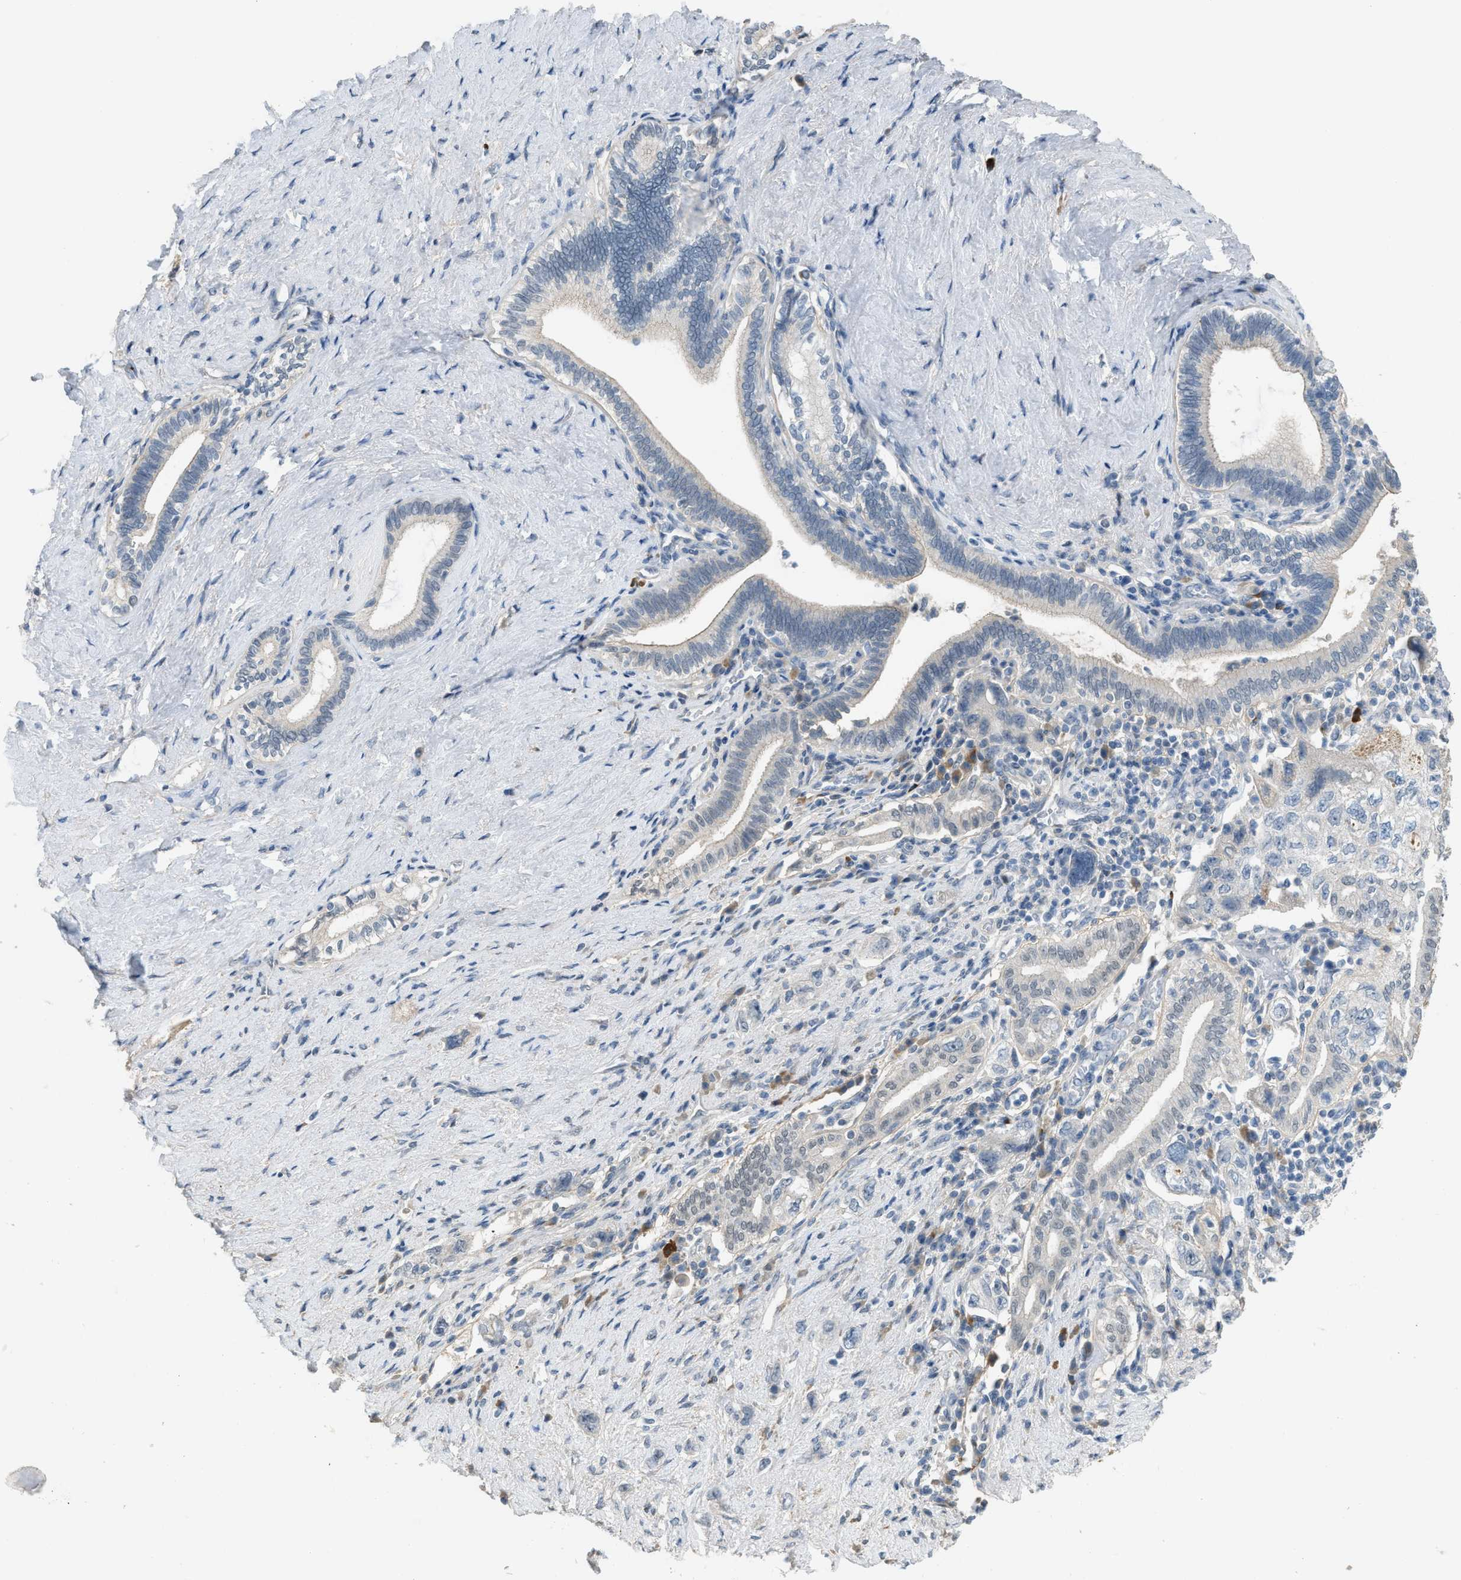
{"staining": {"intensity": "moderate", "quantity": "<25%", "location": "cytoplasmic/membranous"}, "tissue": "pancreatic cancer", "cell_type": "Tumor cells", "image_type": "cancer", "snomed": [{"axis": "morphology", "description": "Adenocarcinoma, NOS"}, {"axis": "topography", "description": "Pancreas"}], "caption": "DAB (3,3'-diaminobenzidine) immunohistochemical staining of human pancreatic cancer displays moderate cytoplasmic/membranous protein staining in approximately <25% of tumor cells.", "gene": "TMEM154", "patient": {"sex": "female", "age": 73}}